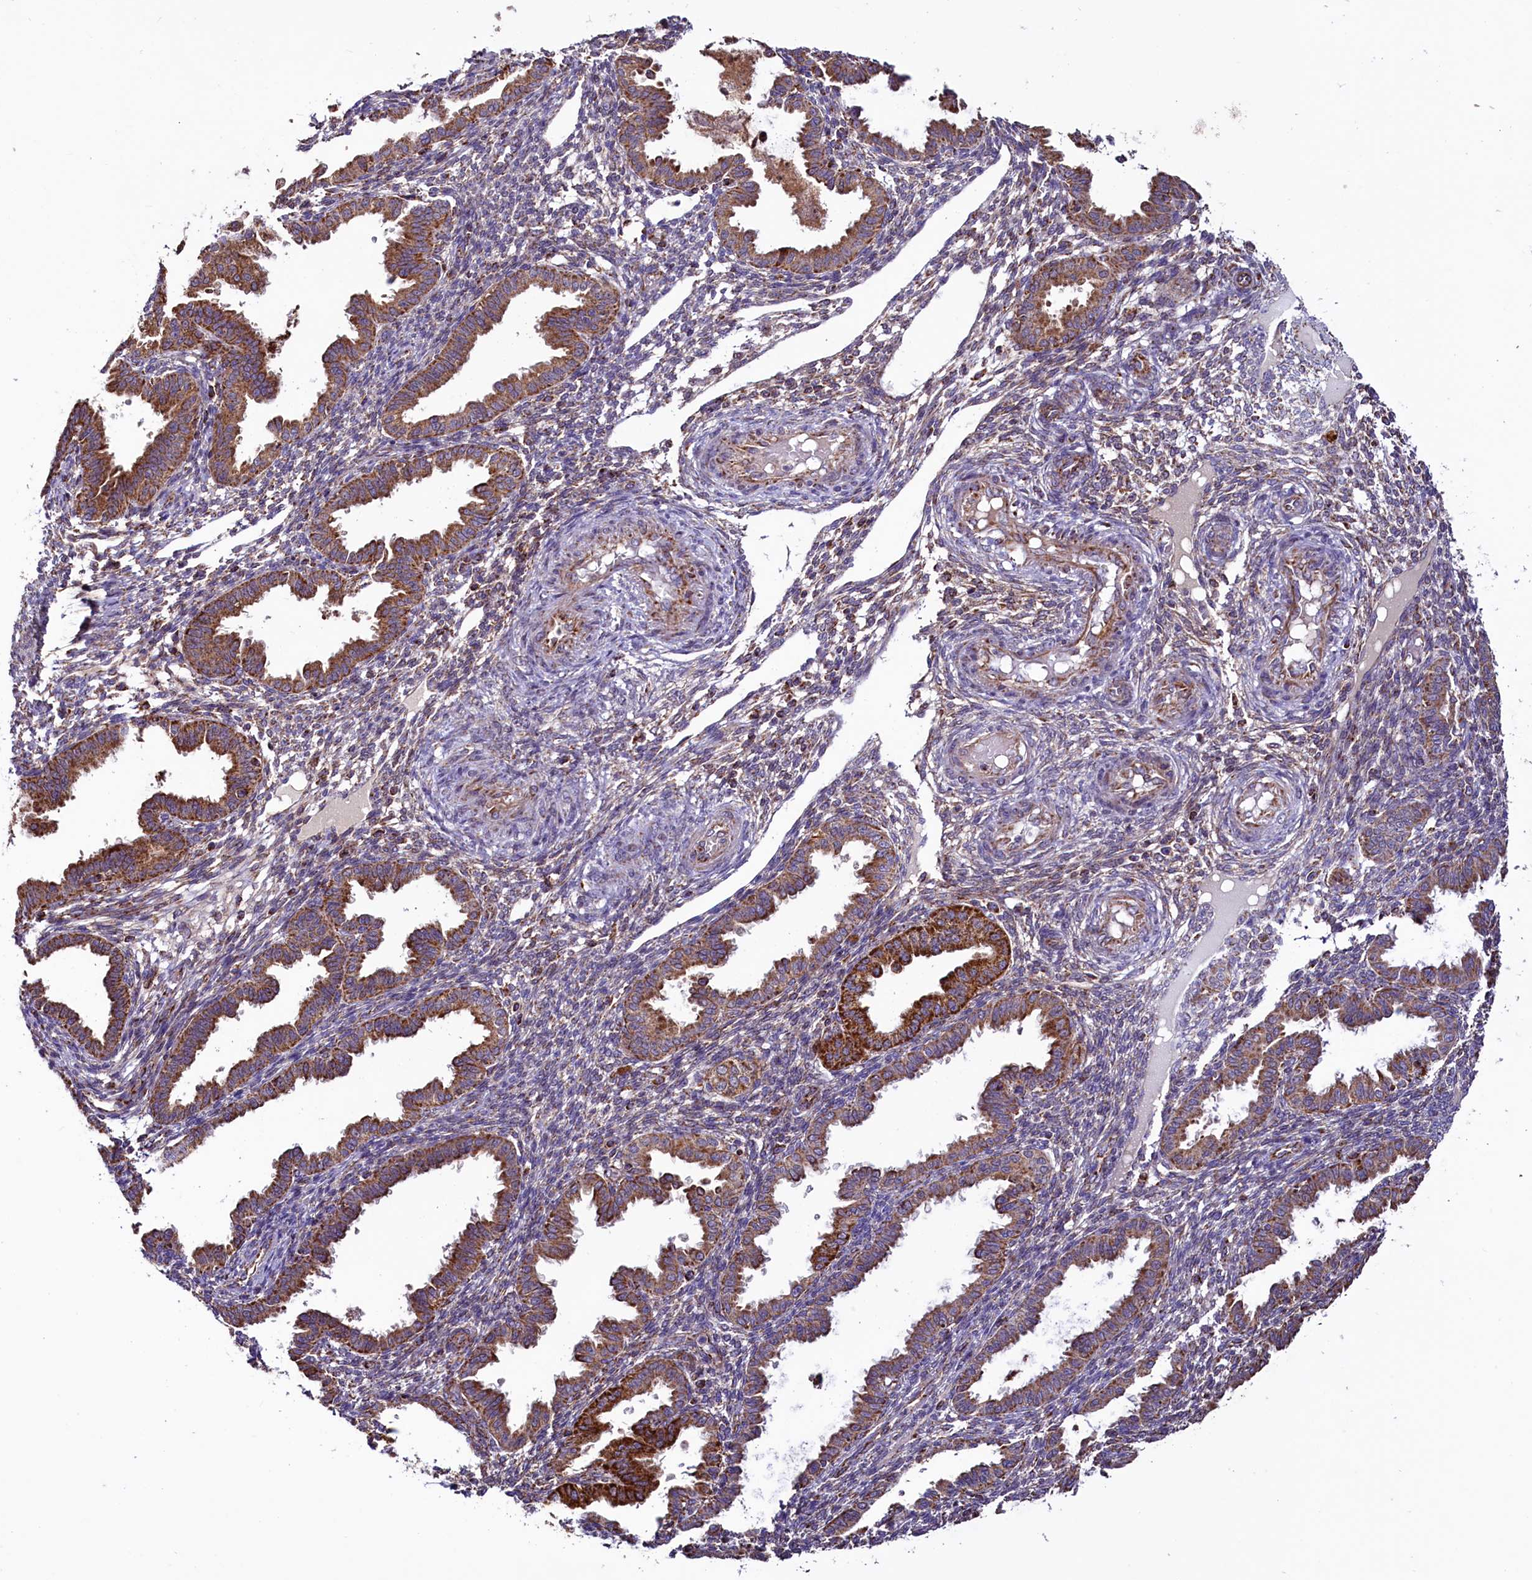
{"staining": {"intensity": "weak", "quantity": "25%-75%", "location": "cytoplasmic/membranous"}, "tissue": "endometrium", "cell_type": "Cells in endometrial stroma", "image_type": "normal", "snomed": [{"axis": "morphology", "description": "Normal tissue, NOS"}, {"axis": "topography", "description": "Endometrium"}], "caption": "Protein analysis of unremarkable endometrium demonstrates weak cytoplasmic/membranous expression in about 25%-75% of cells in endometrial stroma. The staining is performed using DAB (3,3'-diaminobenzidine) brown chromogen to label protein expression. The nuclei are counter-stained blue using hematoxylin.", "gene": "STARD5", "patient": {"sex": "female", "age": 33}}